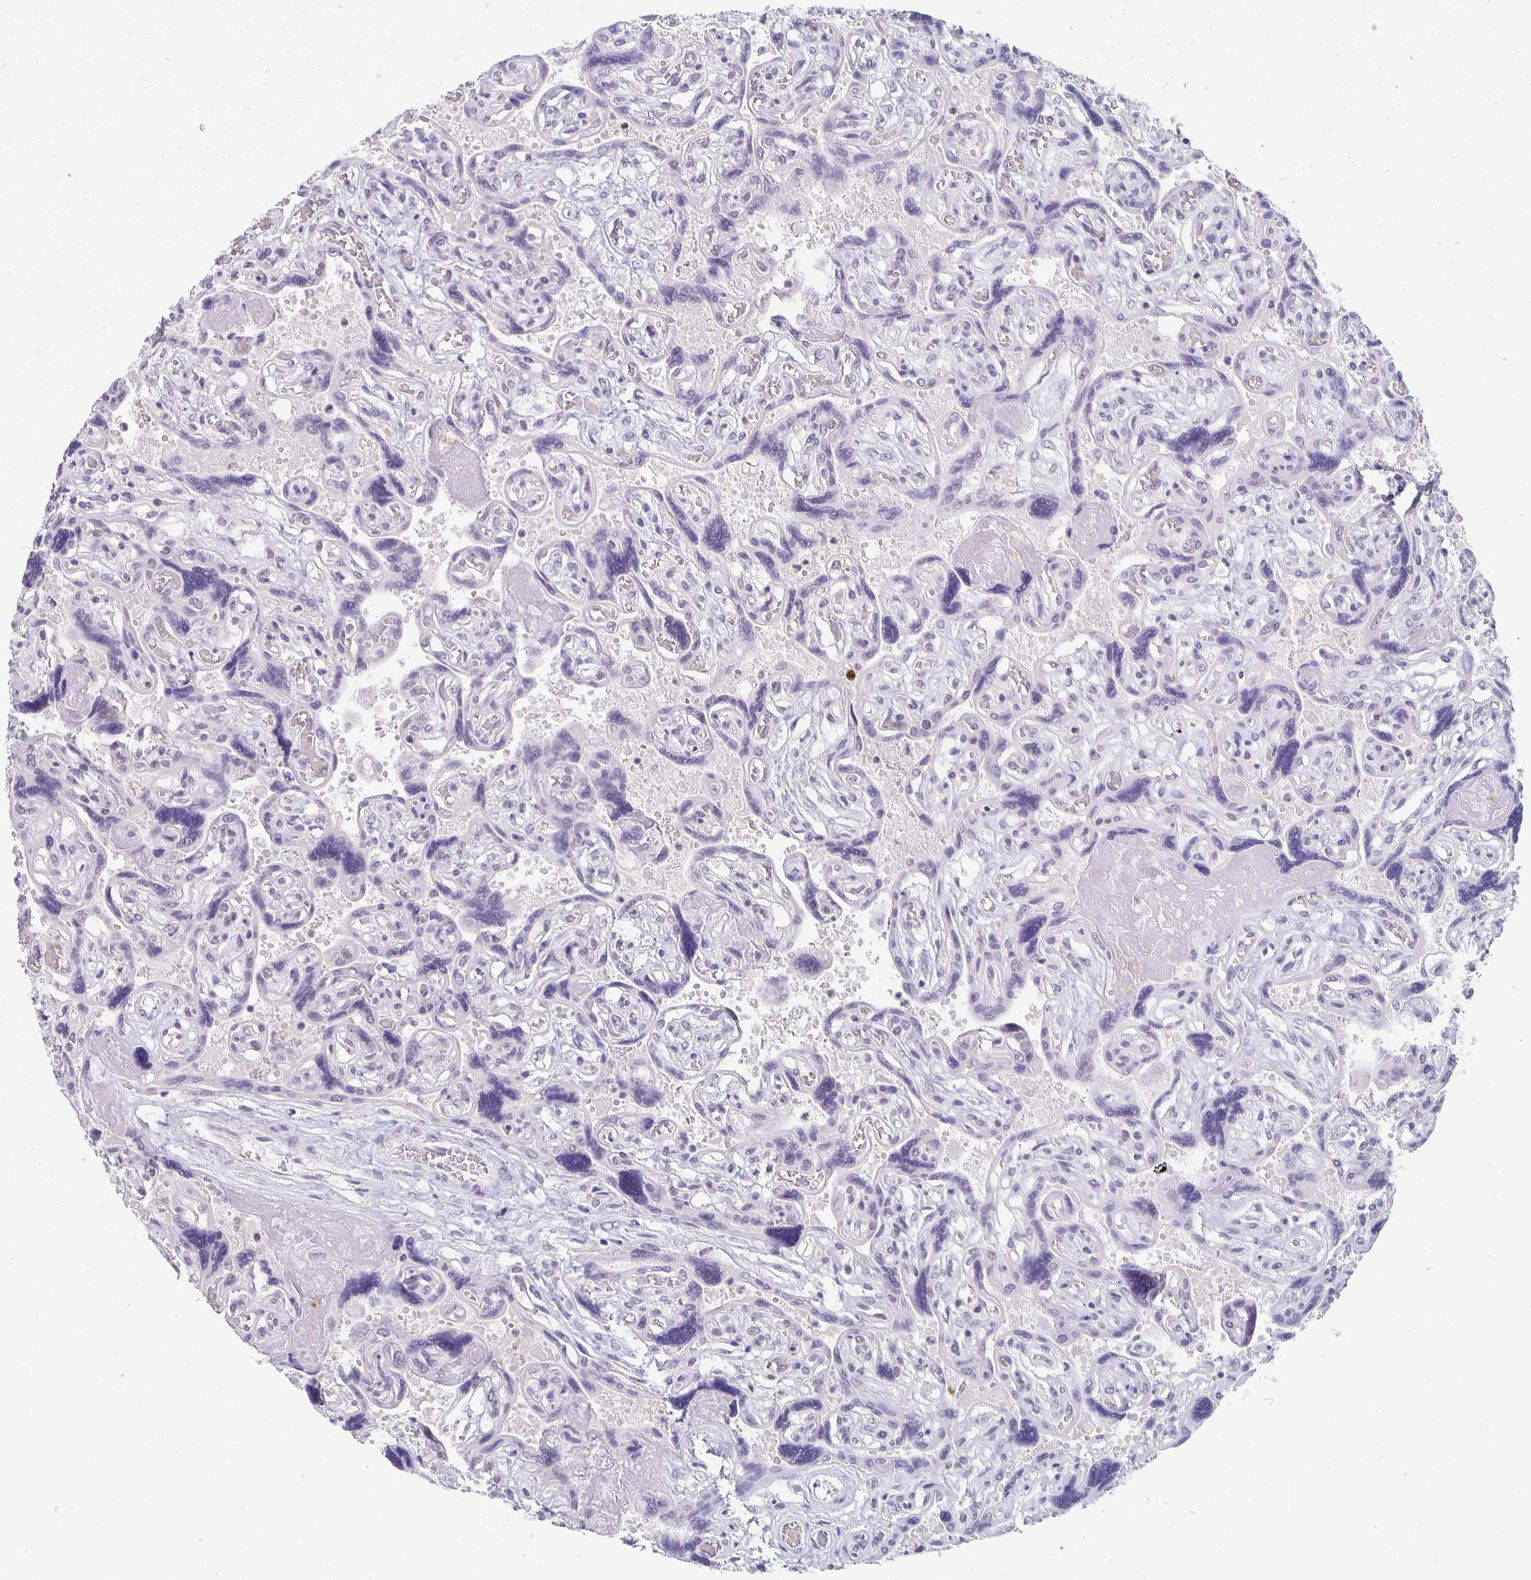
{"staining": {"intensity": "weak", "quantity": ">75%", "location": "nuclear"}, "tissue": "placenta", "cell_type": "Decidual cells", "image_type": "normal", "snomed": [{"axis": "morphology", "description": "Normal tissue, NOS"}, {"axis": "topography", "description": "Placenta"}], "caption": "IHC staining of normal placenta, which demonstrates low levels of weak nuclear staining in approximately >75% of decidual cells indicating weak nuclear protein staining. The staining was performed using DAB (3,3'-diaminobenzidine) (brown) for protein detection and nuclei were counterstained in hematoxylin (blue).", "gene": "ZNF691", "patient": {"sex": "female", "age": 32}}